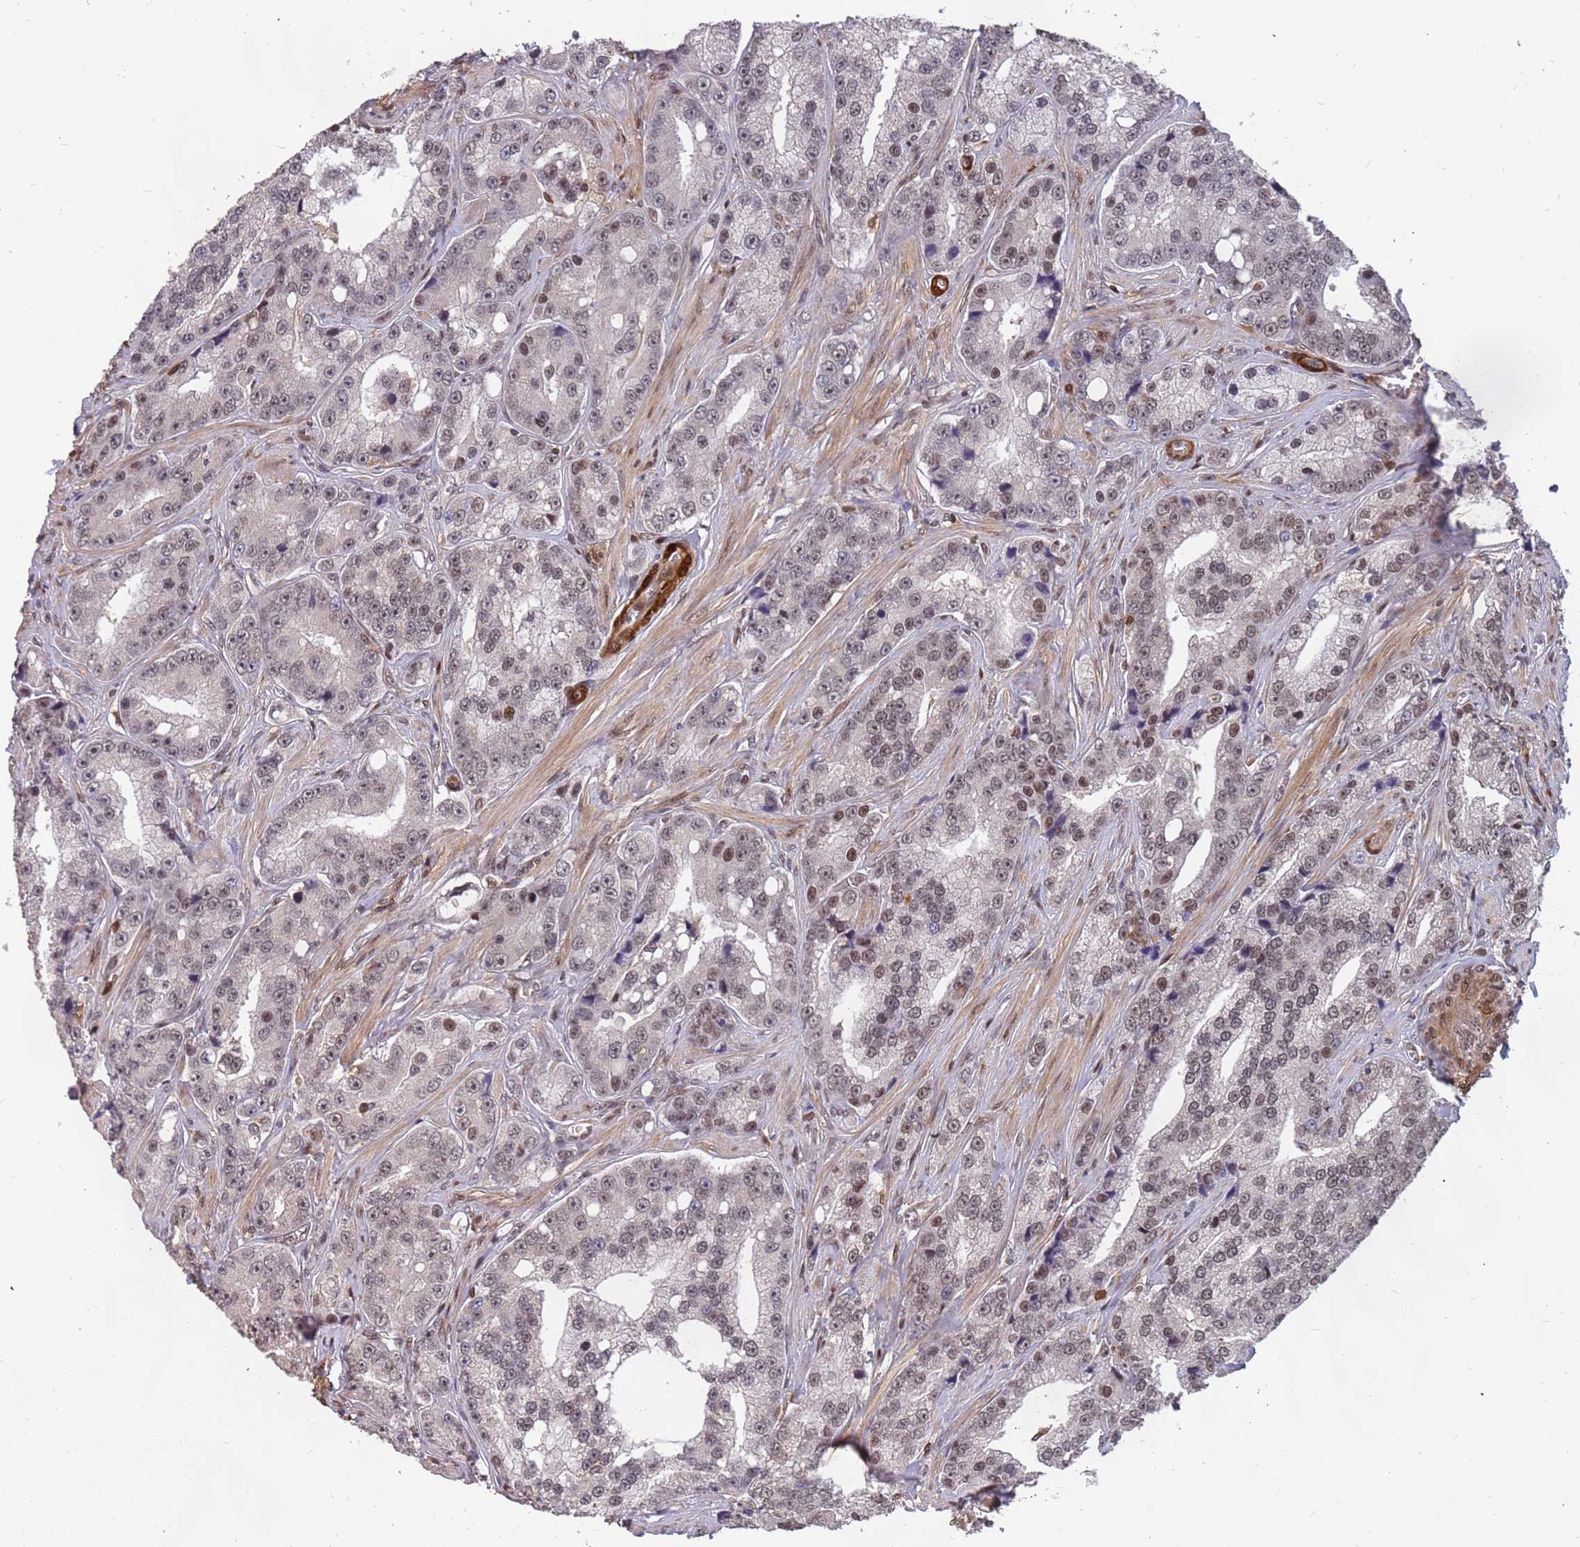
{"staining": {"intensity": "weak", "quantity": "<25%", "location": "nuclear"}, "tissue": "prostate cancer", "cell_type": "Tumor cells", "image_type": "cancer", "snomed": [{"axis": "morphology", "description": "Adenocarcinoma, High grade"}, {"axis": "topography", "description": "Prostate"}], "caption": "A high-resolution photomicrograph shows immunohistochemistry (IHC) staining of high-grade adenocarcinoma (prostate), which displays no significant staining in tumor cells.", "gene": "GBP2", "patient": {"sex": "male", "age": 74}}